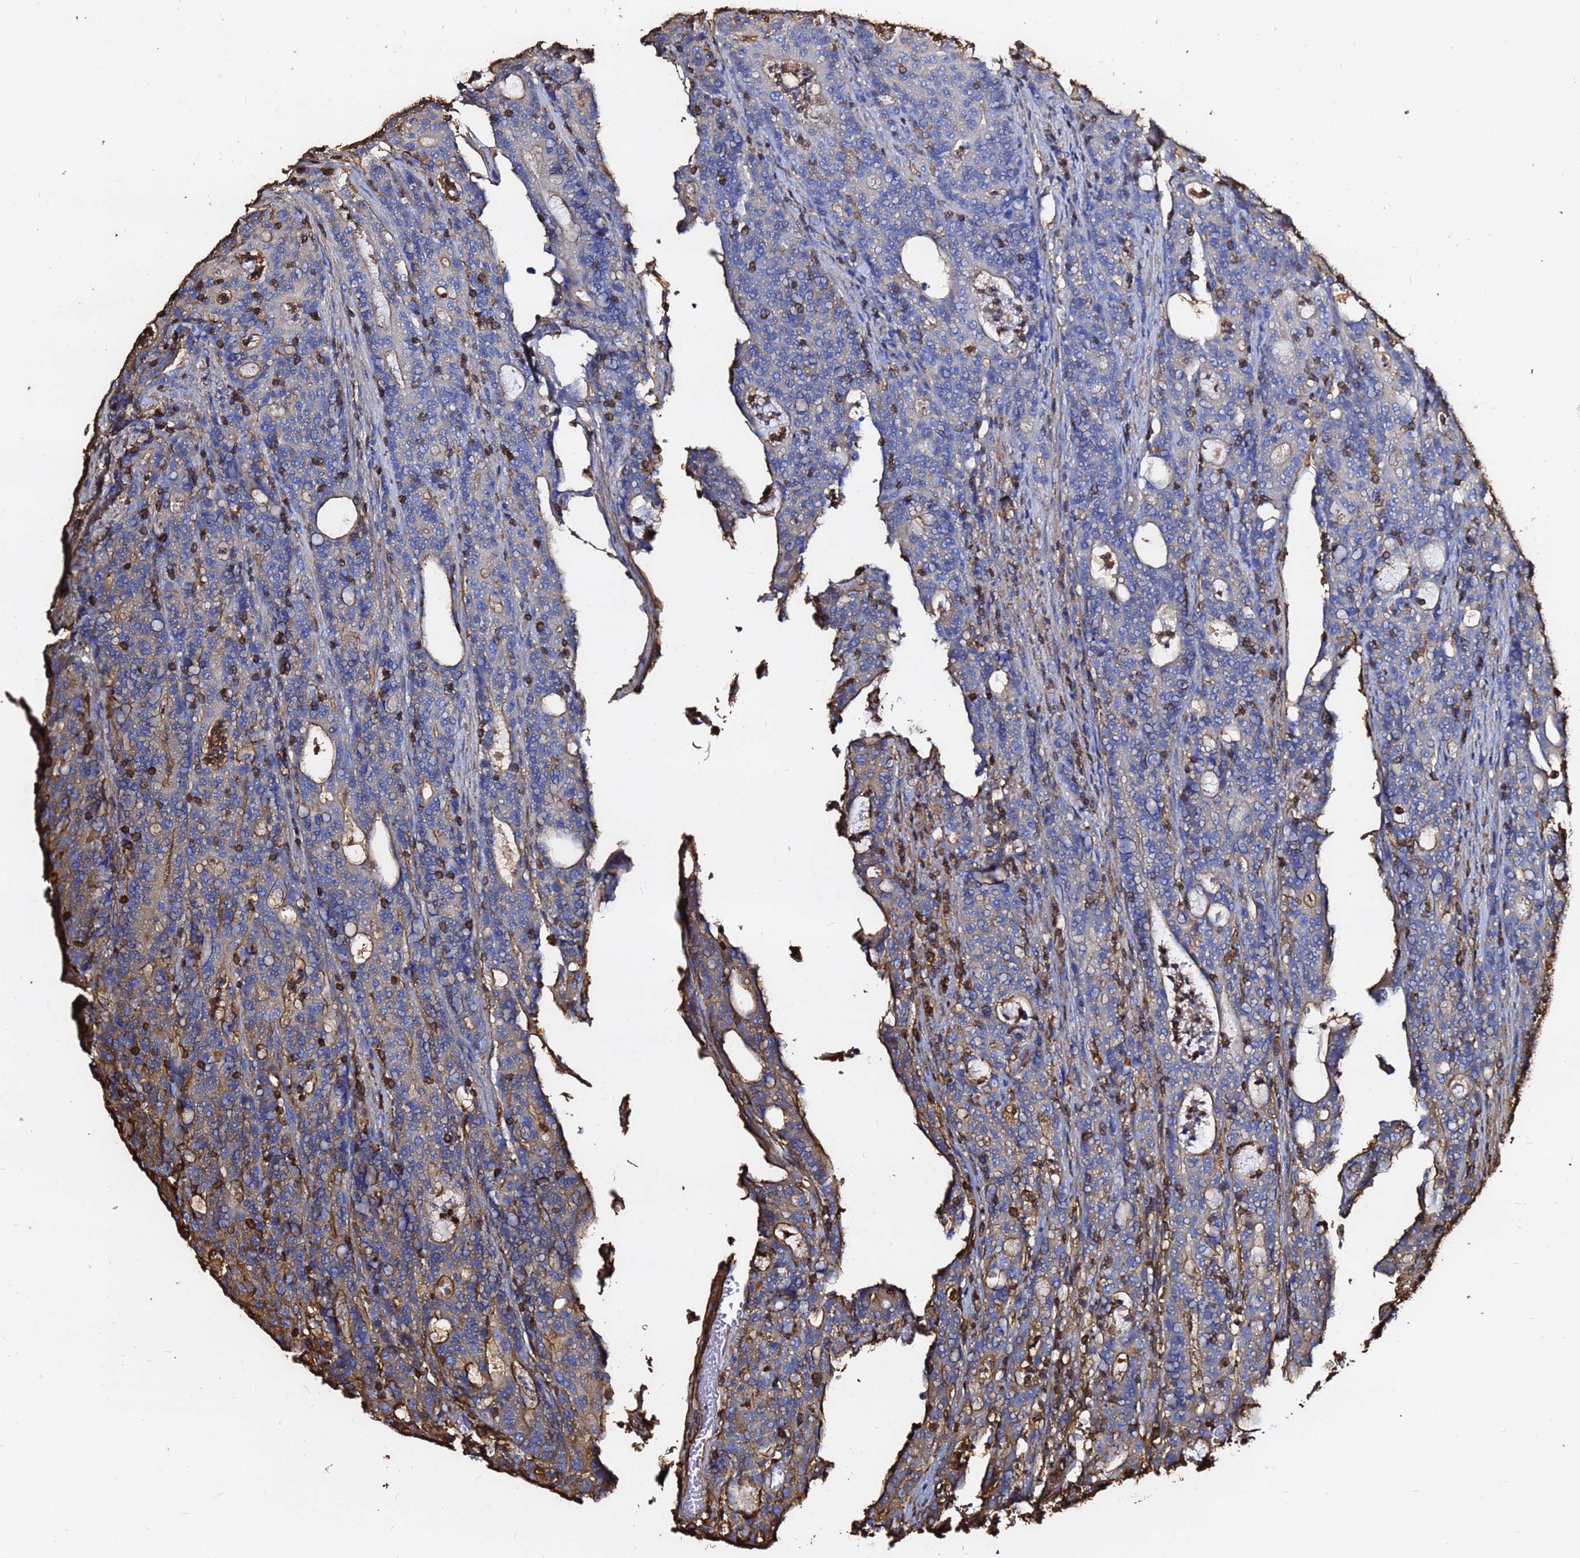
{"staining": {"intensity": "moderate", "quantity": "<25%", "location": "cytoplasmic/membranous"}, "tissue": "colorectal cancer", "cell_type": "Tumor cells", "image_type": "cancer", "snomed": [{"axis": "morphology", "description": "Adenocarcinoma, NOS"}, {"axis": "topography", "description": "Colon"}], "caption": "This histopathology image displays immunohistochemistry (IHC) staining of colorectal adenocarcinoma, with low moderate cytoplasmic/membranous staining in about <25% of tumor cells.", "gene": "ACTB", "patient": {"sex": "male", "age": 83}}